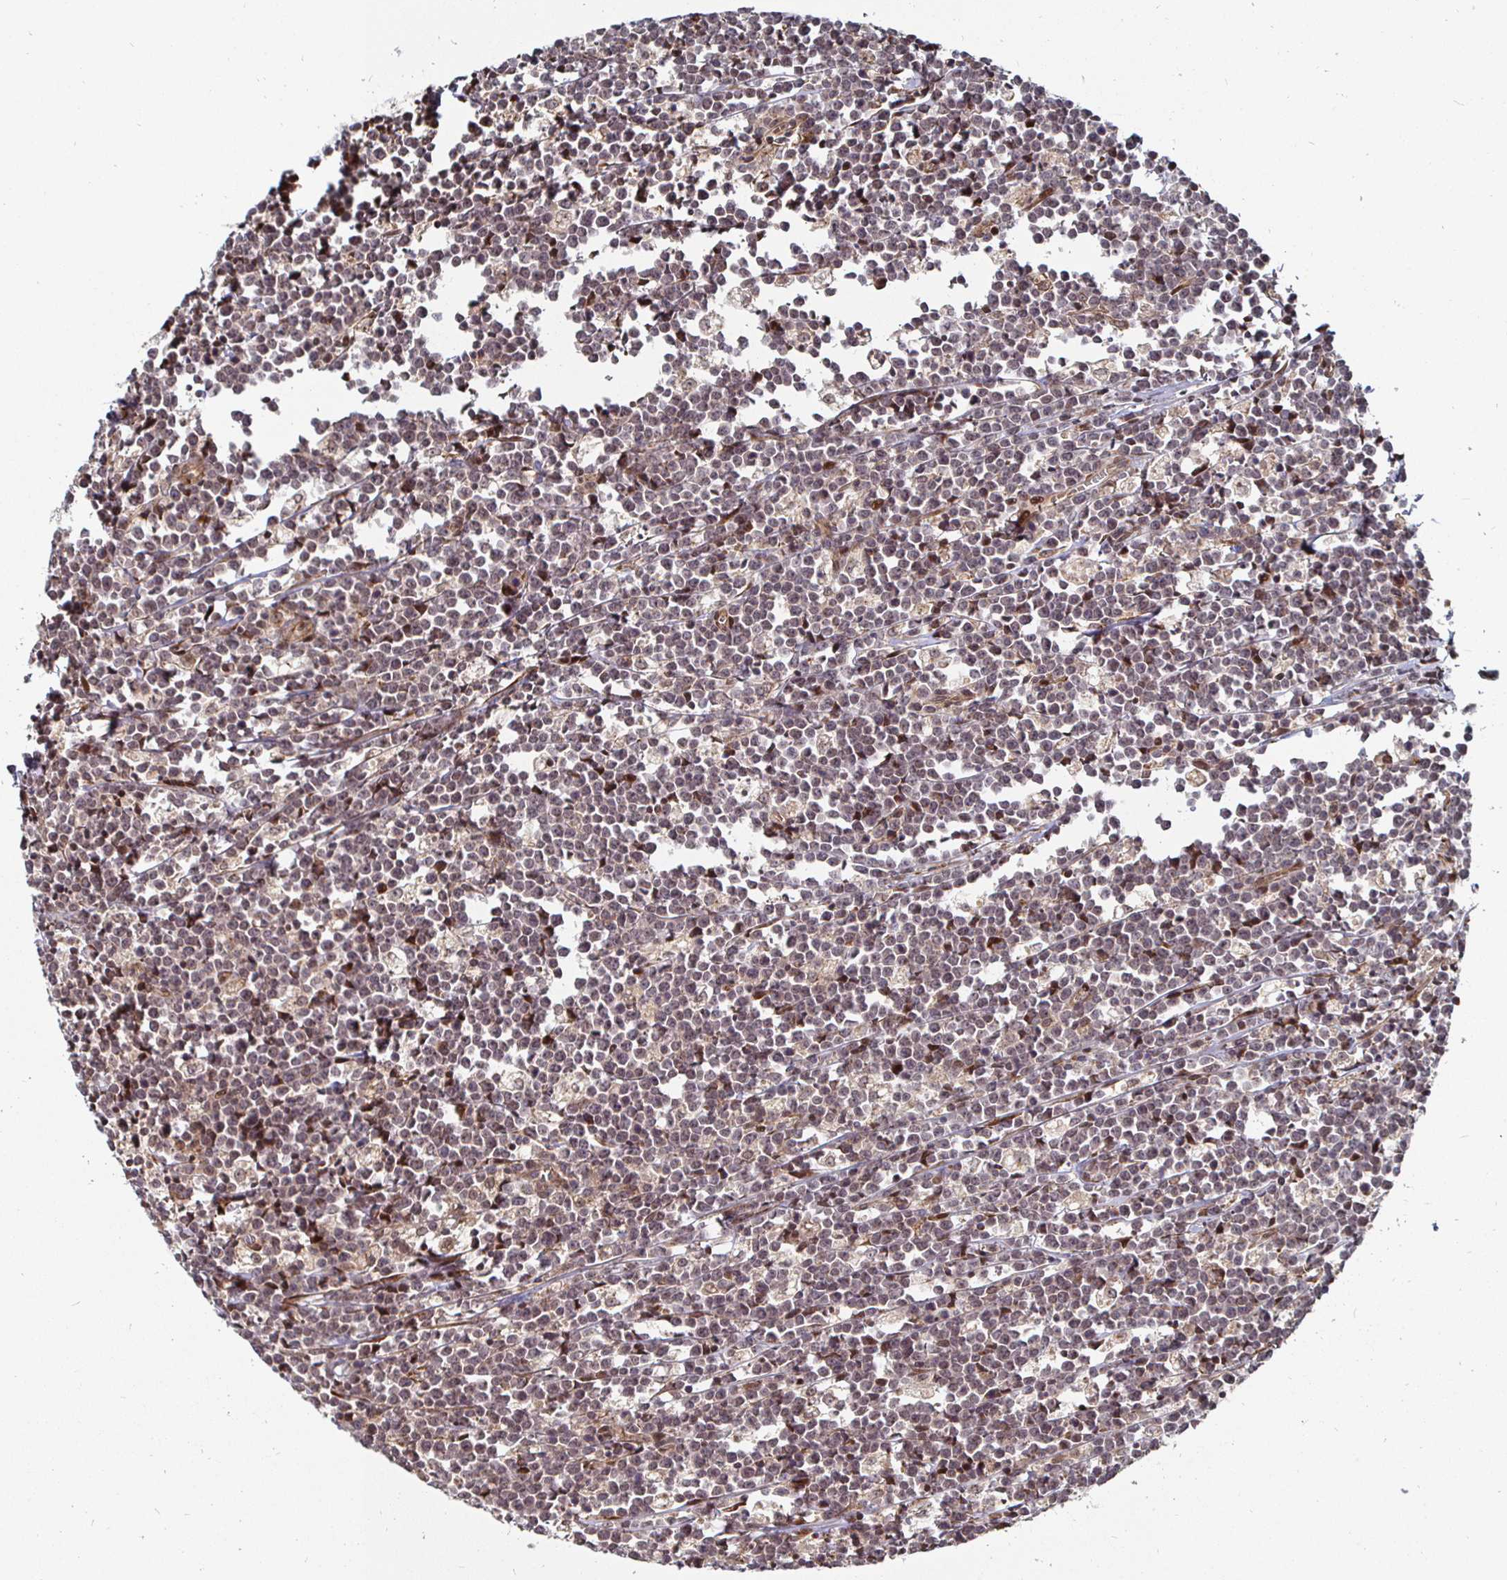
{"staining": {"intensity": "negative", "quantity": "none", "location": "none"}, "tissue": "lymphoma", "cell_type": "Tumor cells", "image_type": "cancer", "snomed": [{"axis": "morphology", "description": "Malignant lymphoma, non-Hodgkin's type, High grade"}, {"axis": "topography", "description": "Small intestine"}], "caption": "Immunohistochemistry histopathology image of neoplastic tissue: human high-grade malignant lymphoma, non-Hodgkin's type stained with DAB (3,3'-diaminobenzidine) reveals no significant protein positivity in tumor cells. (Stains: DAB (3,3'-diaminobenzidine) immunohistochemistry with hematoxylin counter stain, Microscopy: brightfield microscopy at high magnification).", "gene": "TBKBP1", "patient": {"sex": "female", "age": 56}}